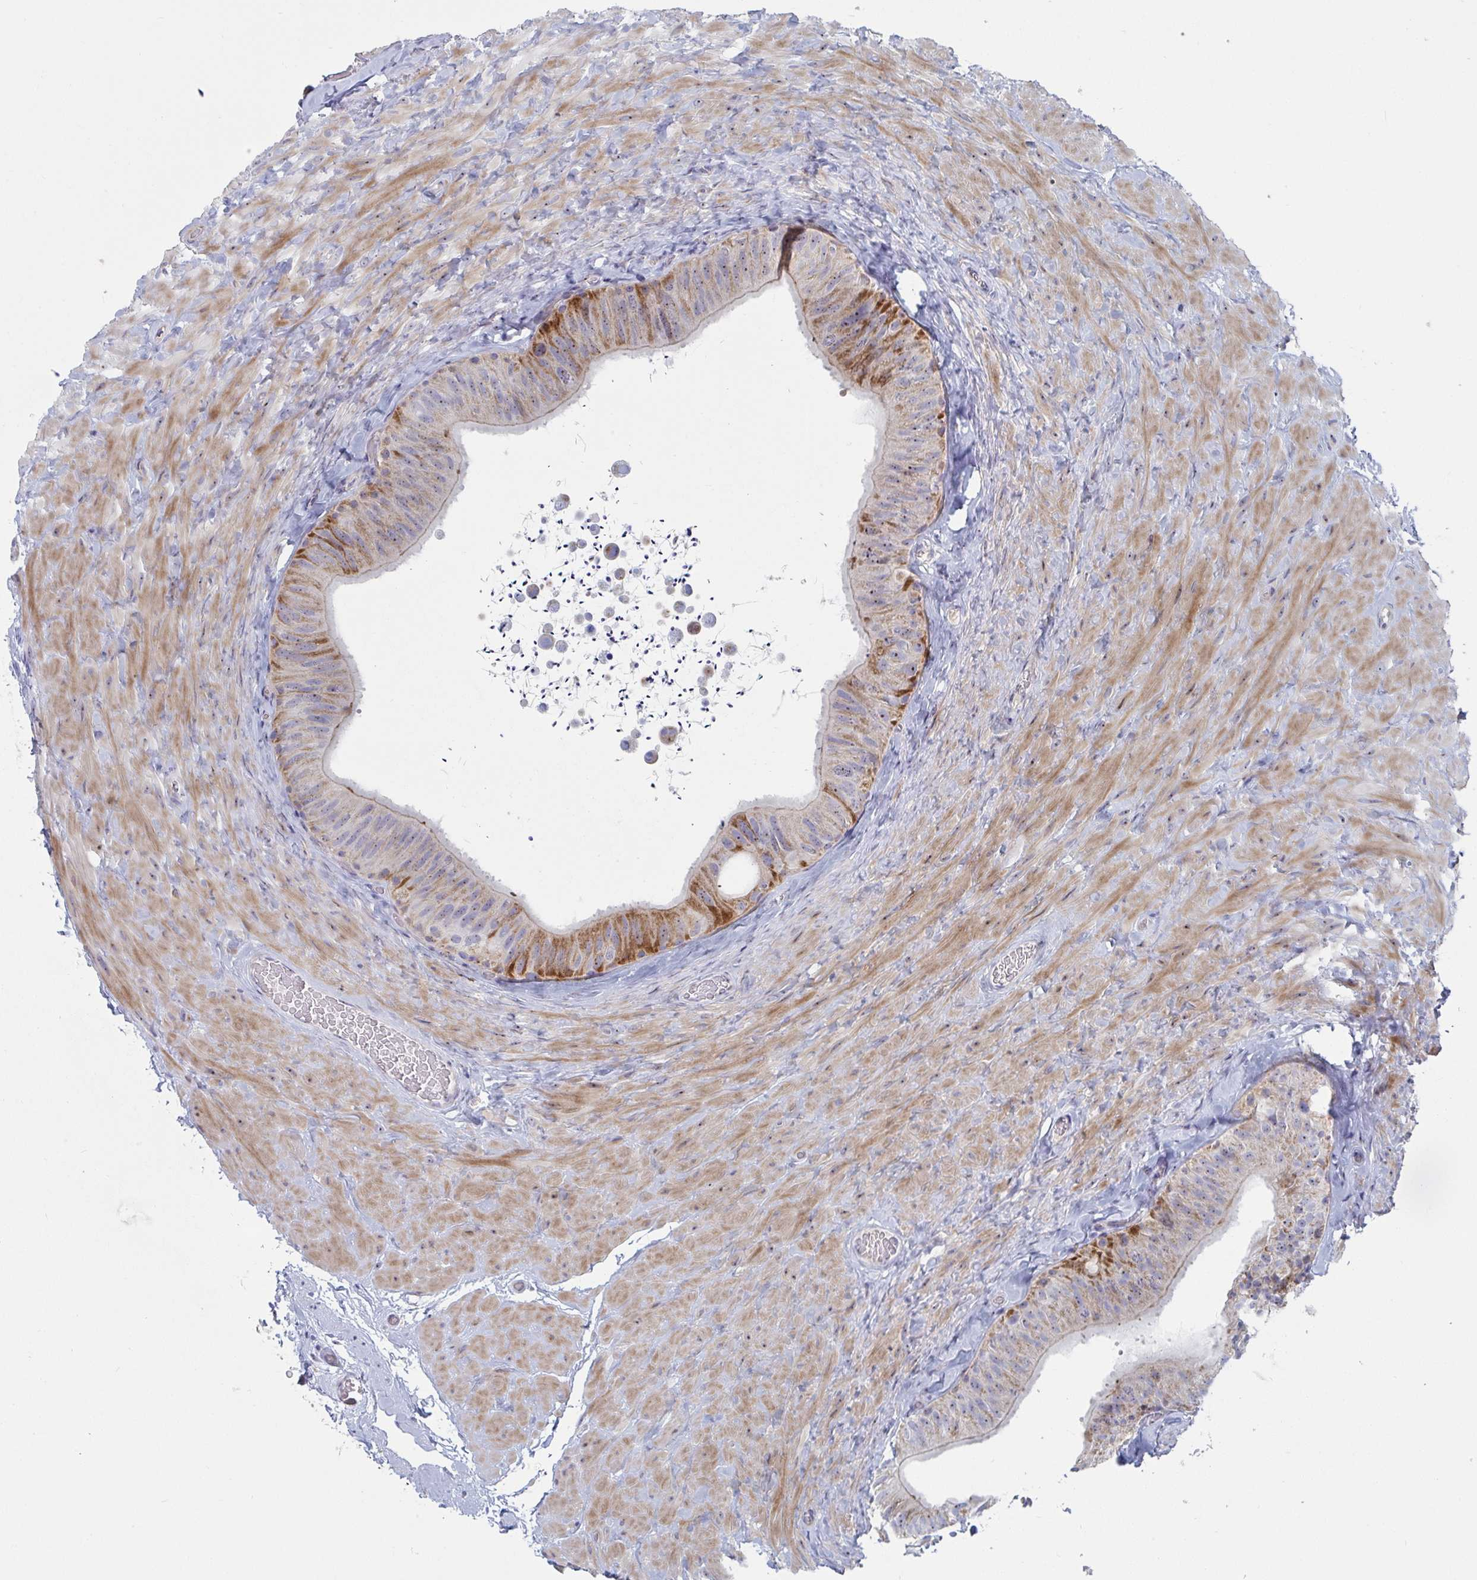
{"staining": {"intensity": "strong", "quantity": "<25%", "location": "cytoplasmic/membranous,nuclear"}, "tissue": "epididymis", "cell_type": "Glandular cells", "image_type": "normal", "snomed": [{"axis": "morphology", "description": "Normal tissue, NOS"}, {"axis": "topography", "description": "Epididymis, spermatic cord, NOS"}, {"axis": "topography", "description": "Epididymis"}], "caption": "An image of human epididymis stained for a protein displays strong cytoplasmic/membranous,nuclear brown staining in glandular cells. (Brightfield microscopy of DAB IHC at high magnification).", "gene": "MRPL53", "patient": {"sex": "male", "age": 31}}